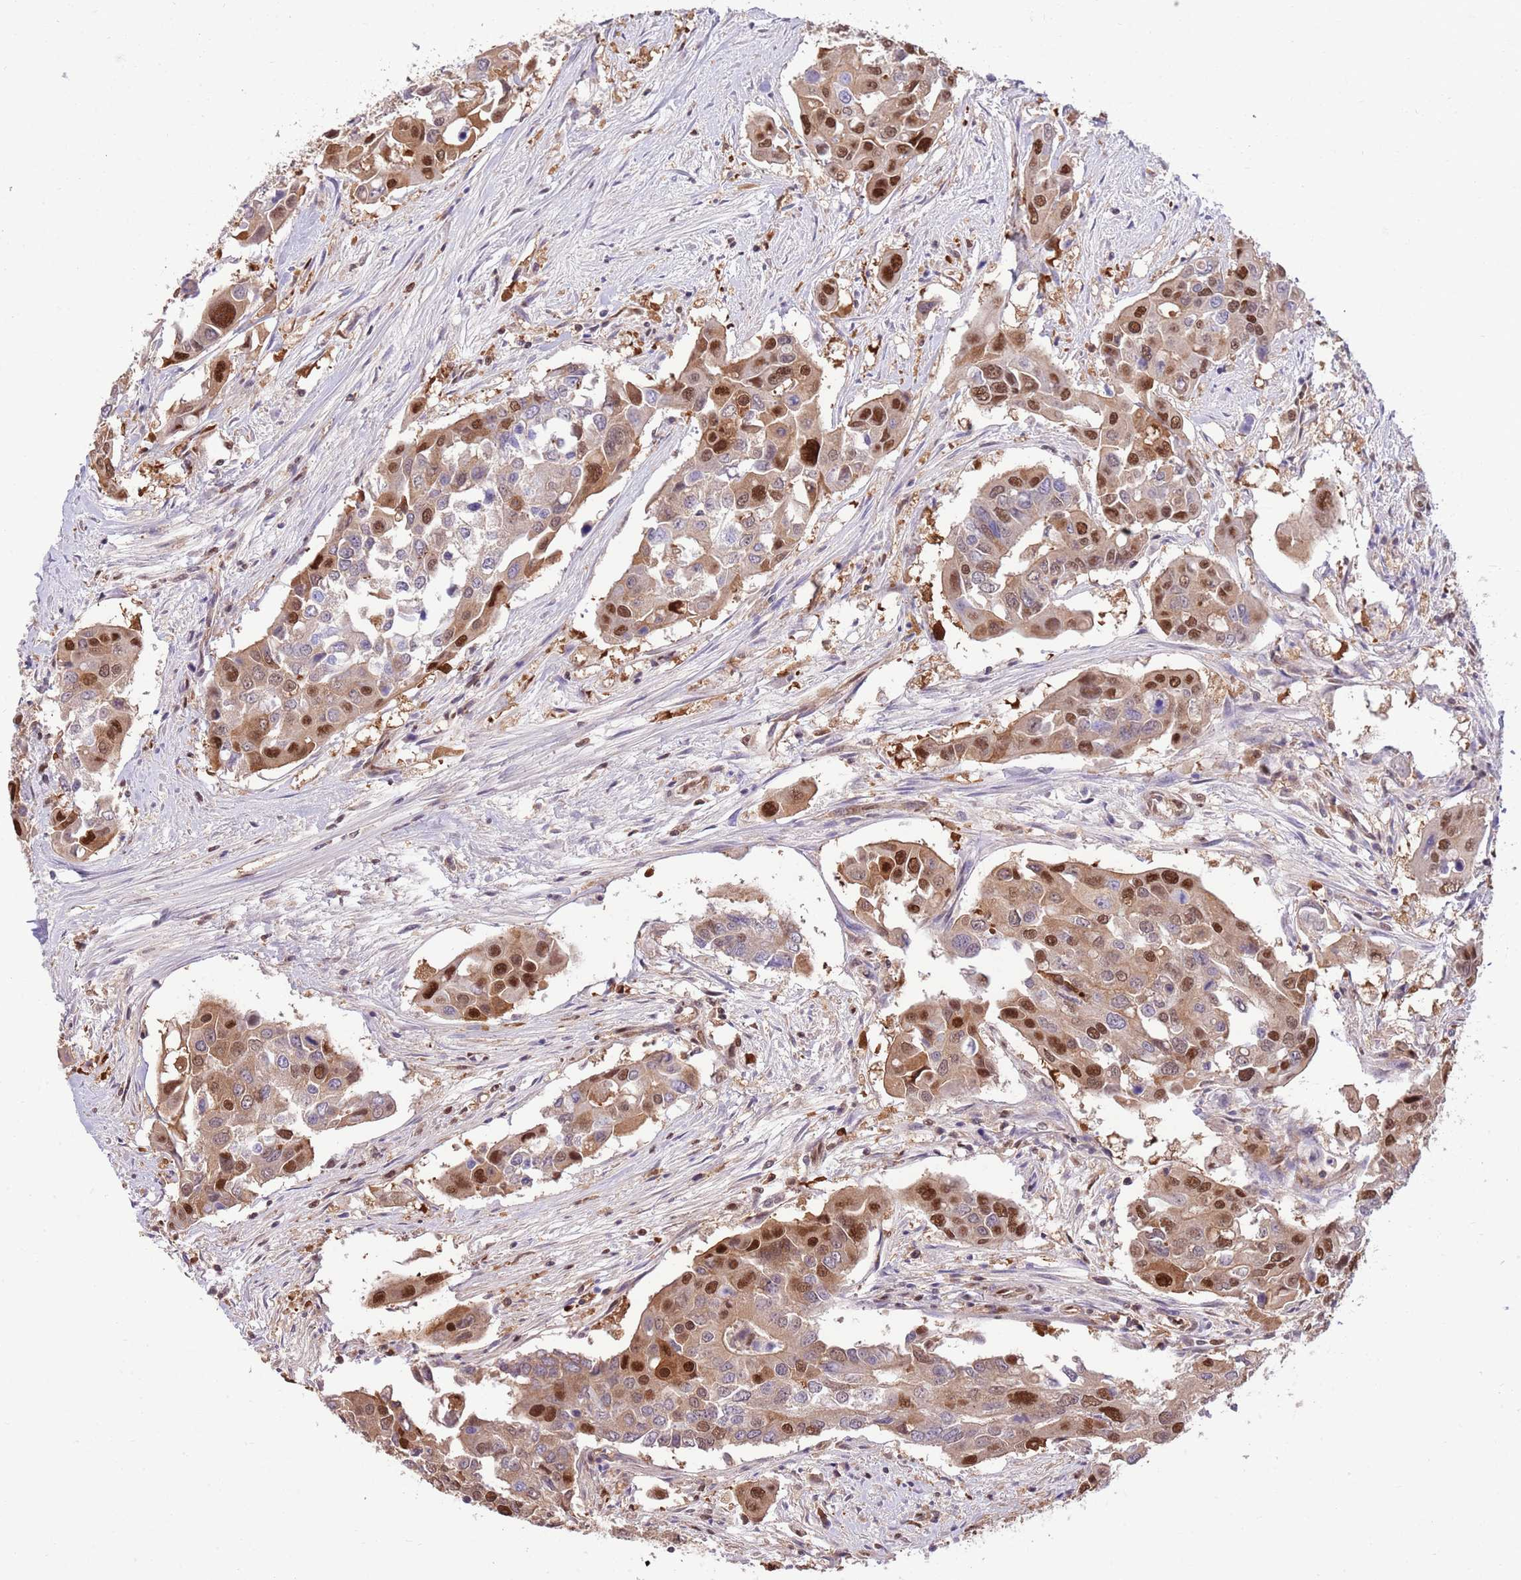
{"staining": {"intensity": "strong", "quantity": "25%-75%", "location": "cytoplasmic/membranous,nuclear"}, "tissue": "colorectal cancer", "cell_type": "Tumor cells", "image_type": "cancer", "snomed": [{"axis": "morphology", "description": "Adenocarcinoma, NOS"}, {"axis": "topography", "description": "Colon"}], "caption": "Tumor cells show high levels of strong cytoplasmic/membranous and nuclear staining in about 25%-75% of cells in colorectal cancer (adenocarcinoma).", "gene": "NSFL1C", "patient": {"sex": "male", "age": 77}}